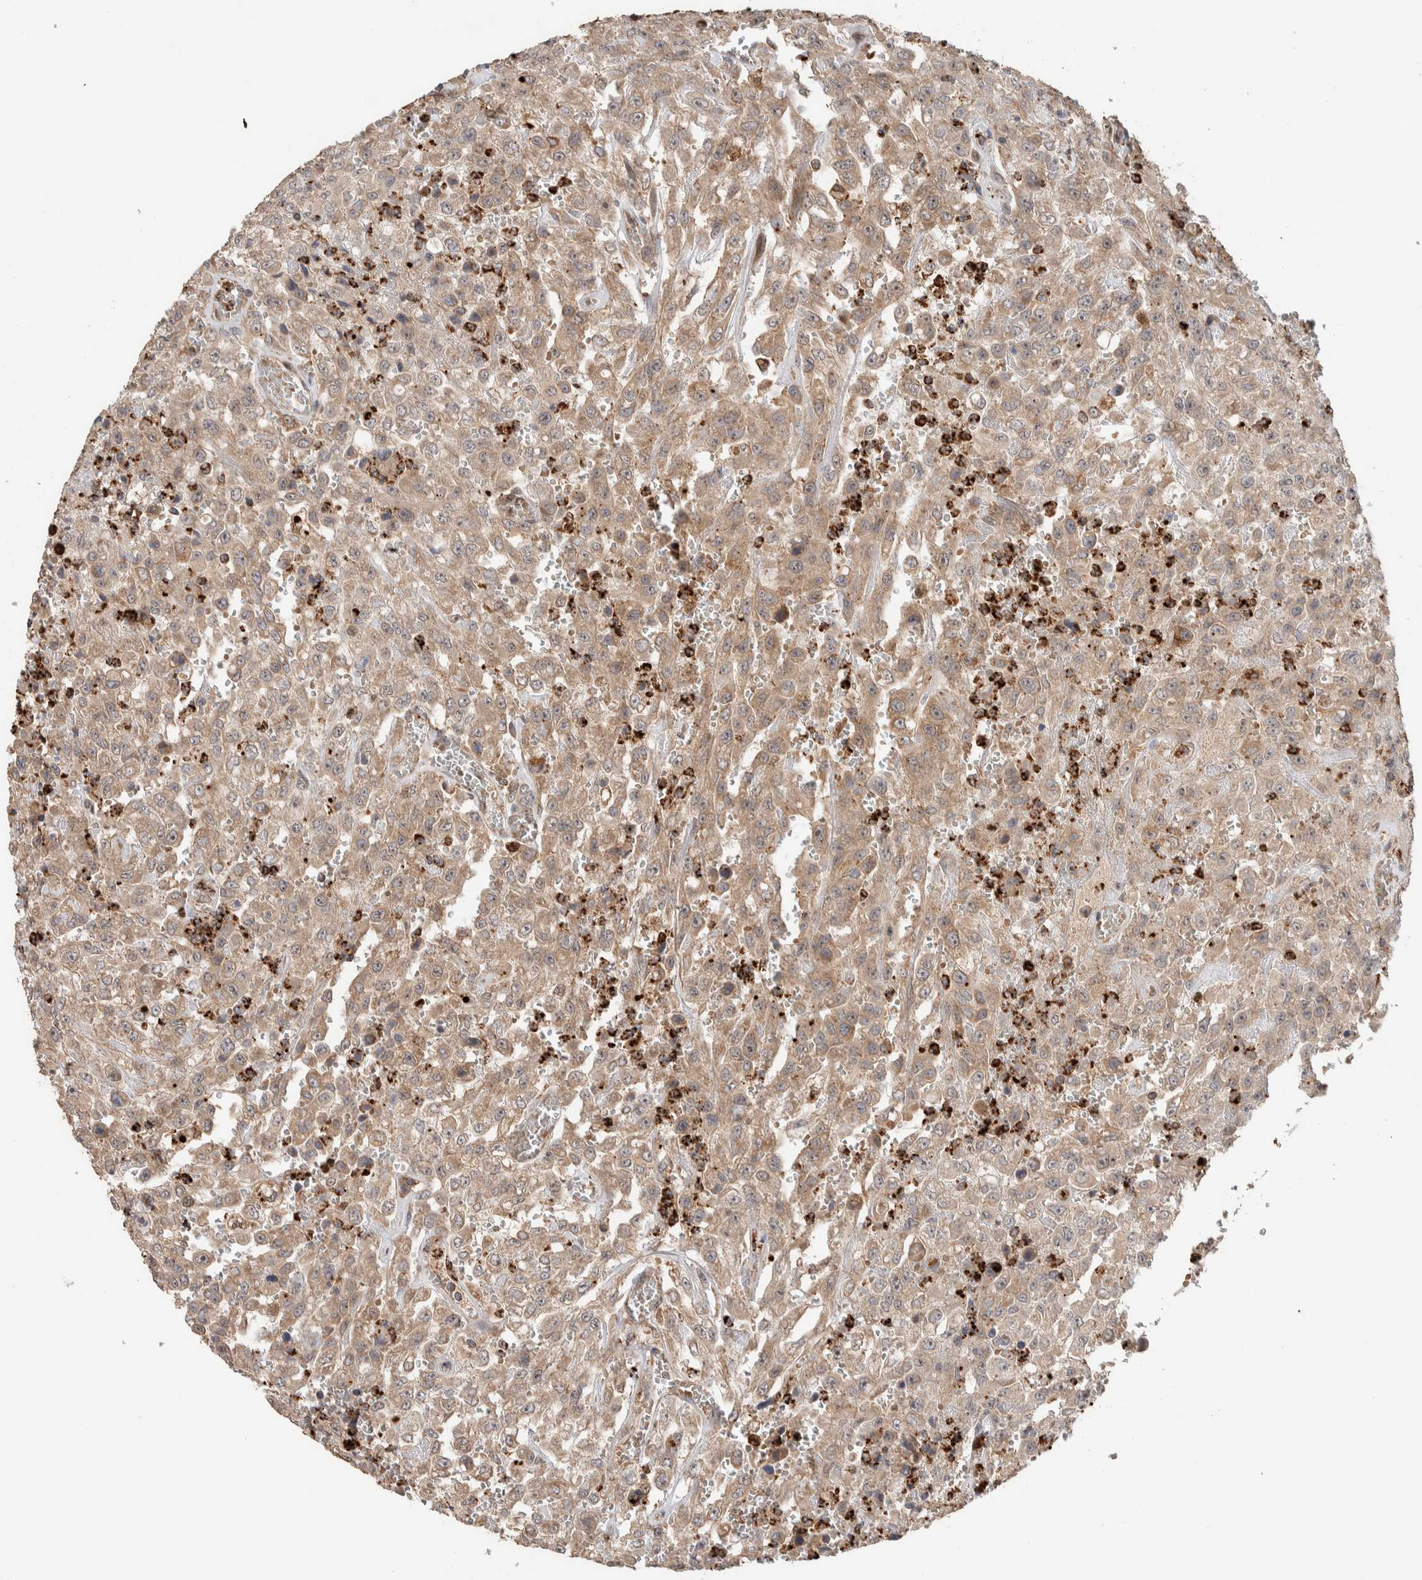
{"staining": {"intensity": "weak", "quantity": ">75%", "location": "cytoplasmic/membranous"}, "tissue": "urothelial cancer", "cell_type": "Tumor cells", "image_type": "cancer", "snomed": [{"axis": "morphology", "description": "Urothelial carcinoma, High grade"}, {"axis": "topography", "description": "Urinary bladder"}], "caption": "A brown stain labels weak cytoplasmic/membranous staining of a protein in urothelial cancer tumor cells. (DAB IHC, brown staining for protein, blue staining for nuclei).", "gene": "VPS53", "patient": {"sex": "male", "age": 46}}